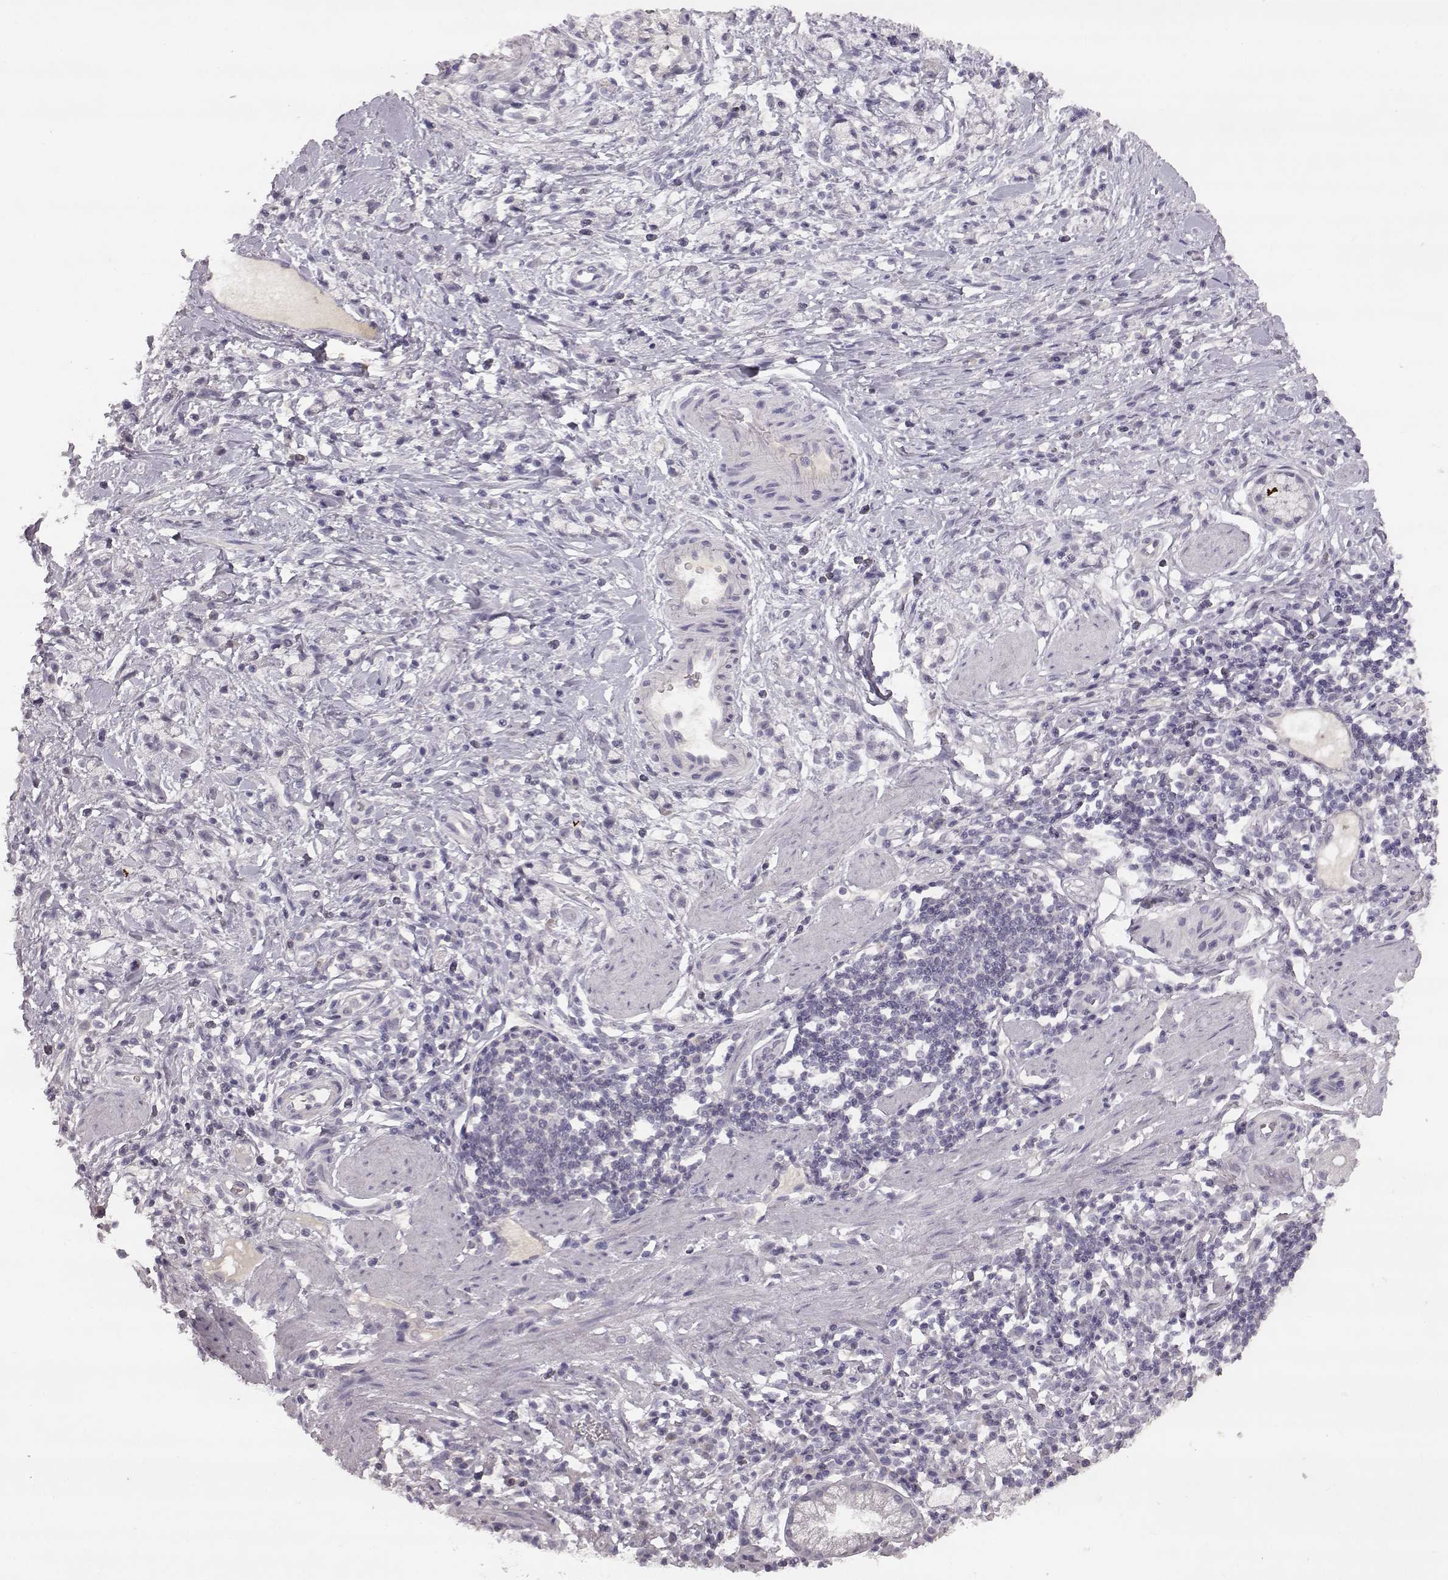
{"staining": {"intensity": "negative", "quantity": "none", "location": "none"}, "tissue": "stomach cancer", "cell_type": "Tumor cells", "image_type": "cancer", "snomed": [{"axis": "morphology", "description": "Adenocarcinoma, NOS"}, {"axis": "topography", "description": "Stomach"}], "caption": "High power microscopy photomicrograph of an immunohistochemistry (IHC) photomicrograph of stomach cancer, revealing no significant staining in tumor cells.", "gene": "SPAG17", "patient": {"sex": "male", "age": 58}}